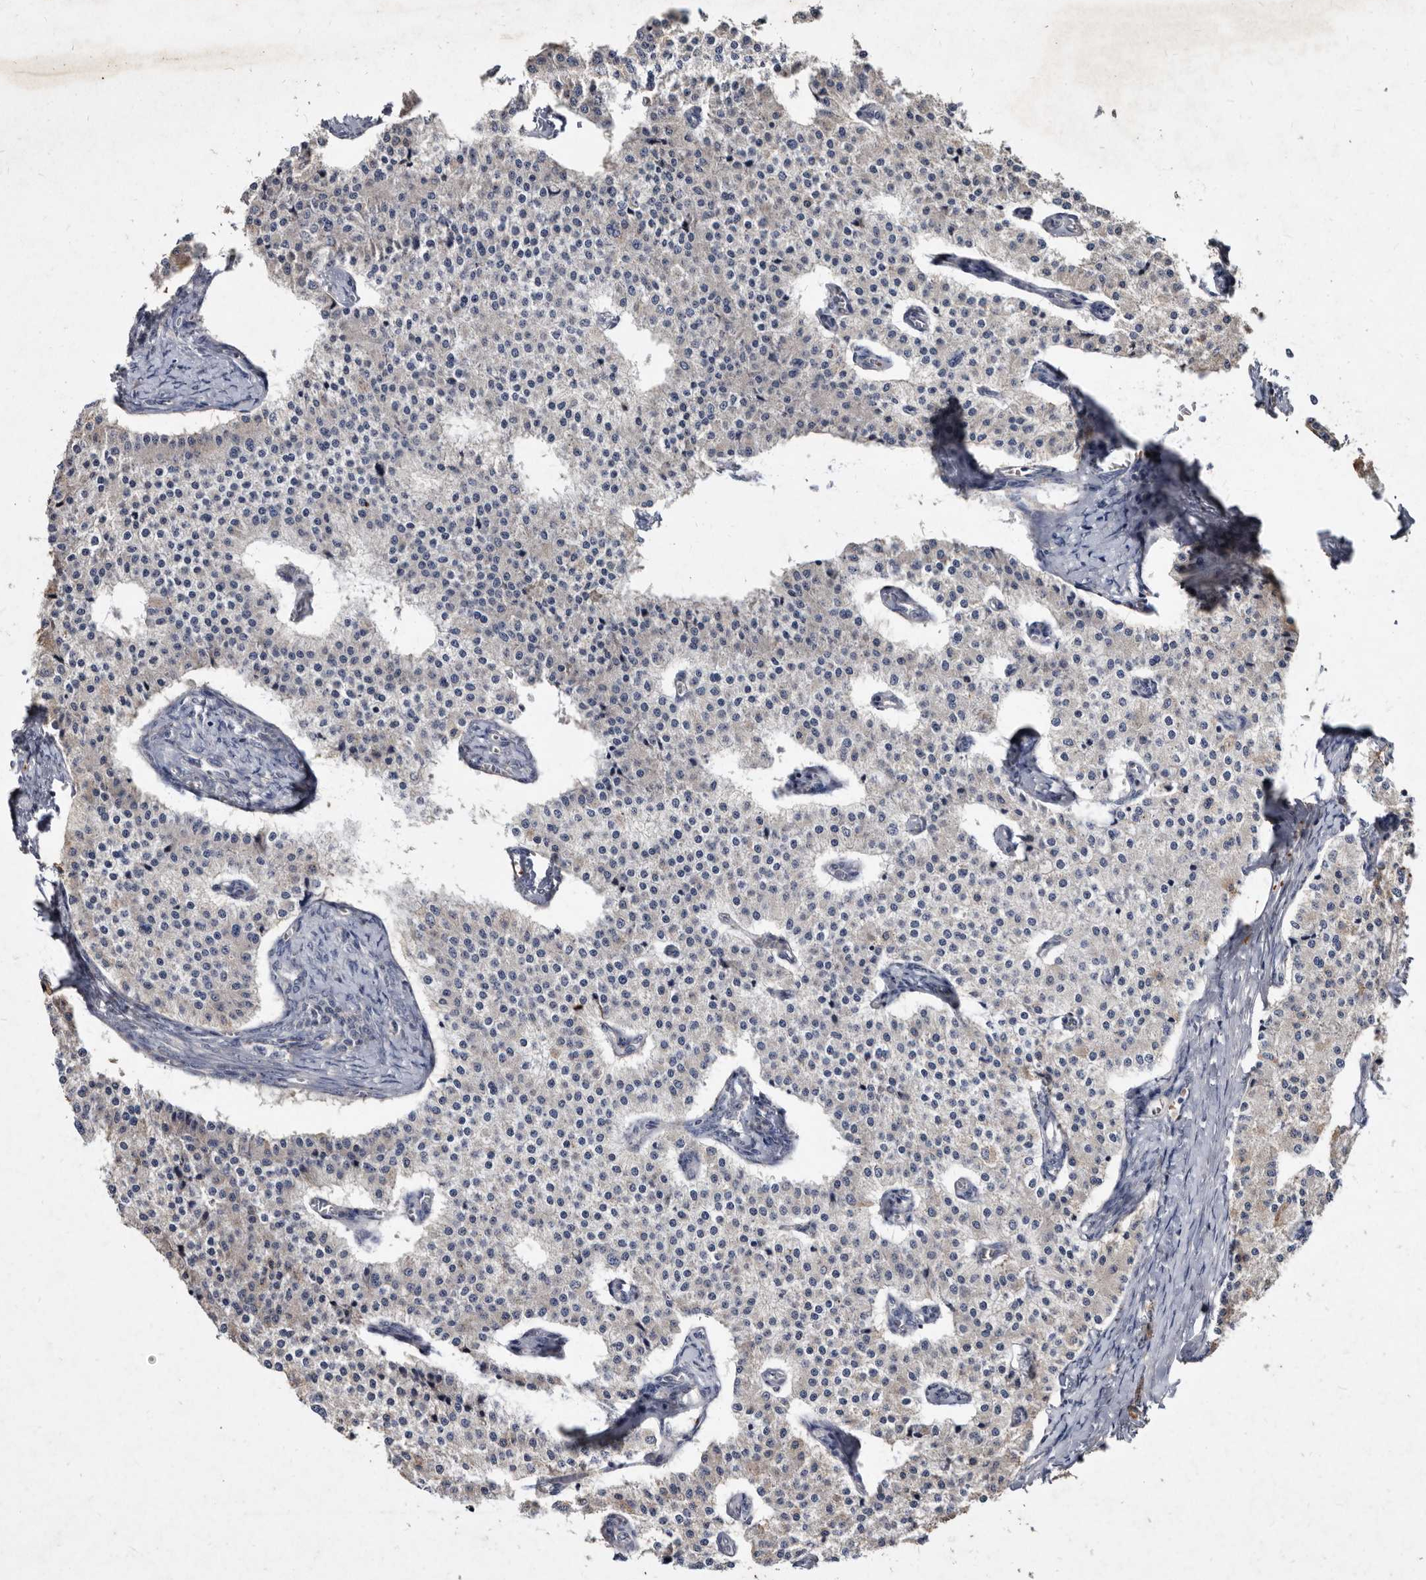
{"staining": {"intensity": "negative", "quantity": "none", "location": "none"}, "tissue": "carcinoid", "cell_type": "Tumor cells", "image_type": "cancer", "snomed": [{"axis": "morphology", "description": "Carcinoid, malignant, NOS"}, {"axis": "topography", "description": "Colon"}], "caption": "There is no significant expression in tumor cells of carcinoid.", "gene": "YPEL3", "patient": {"sex": "female", "age": 52}}